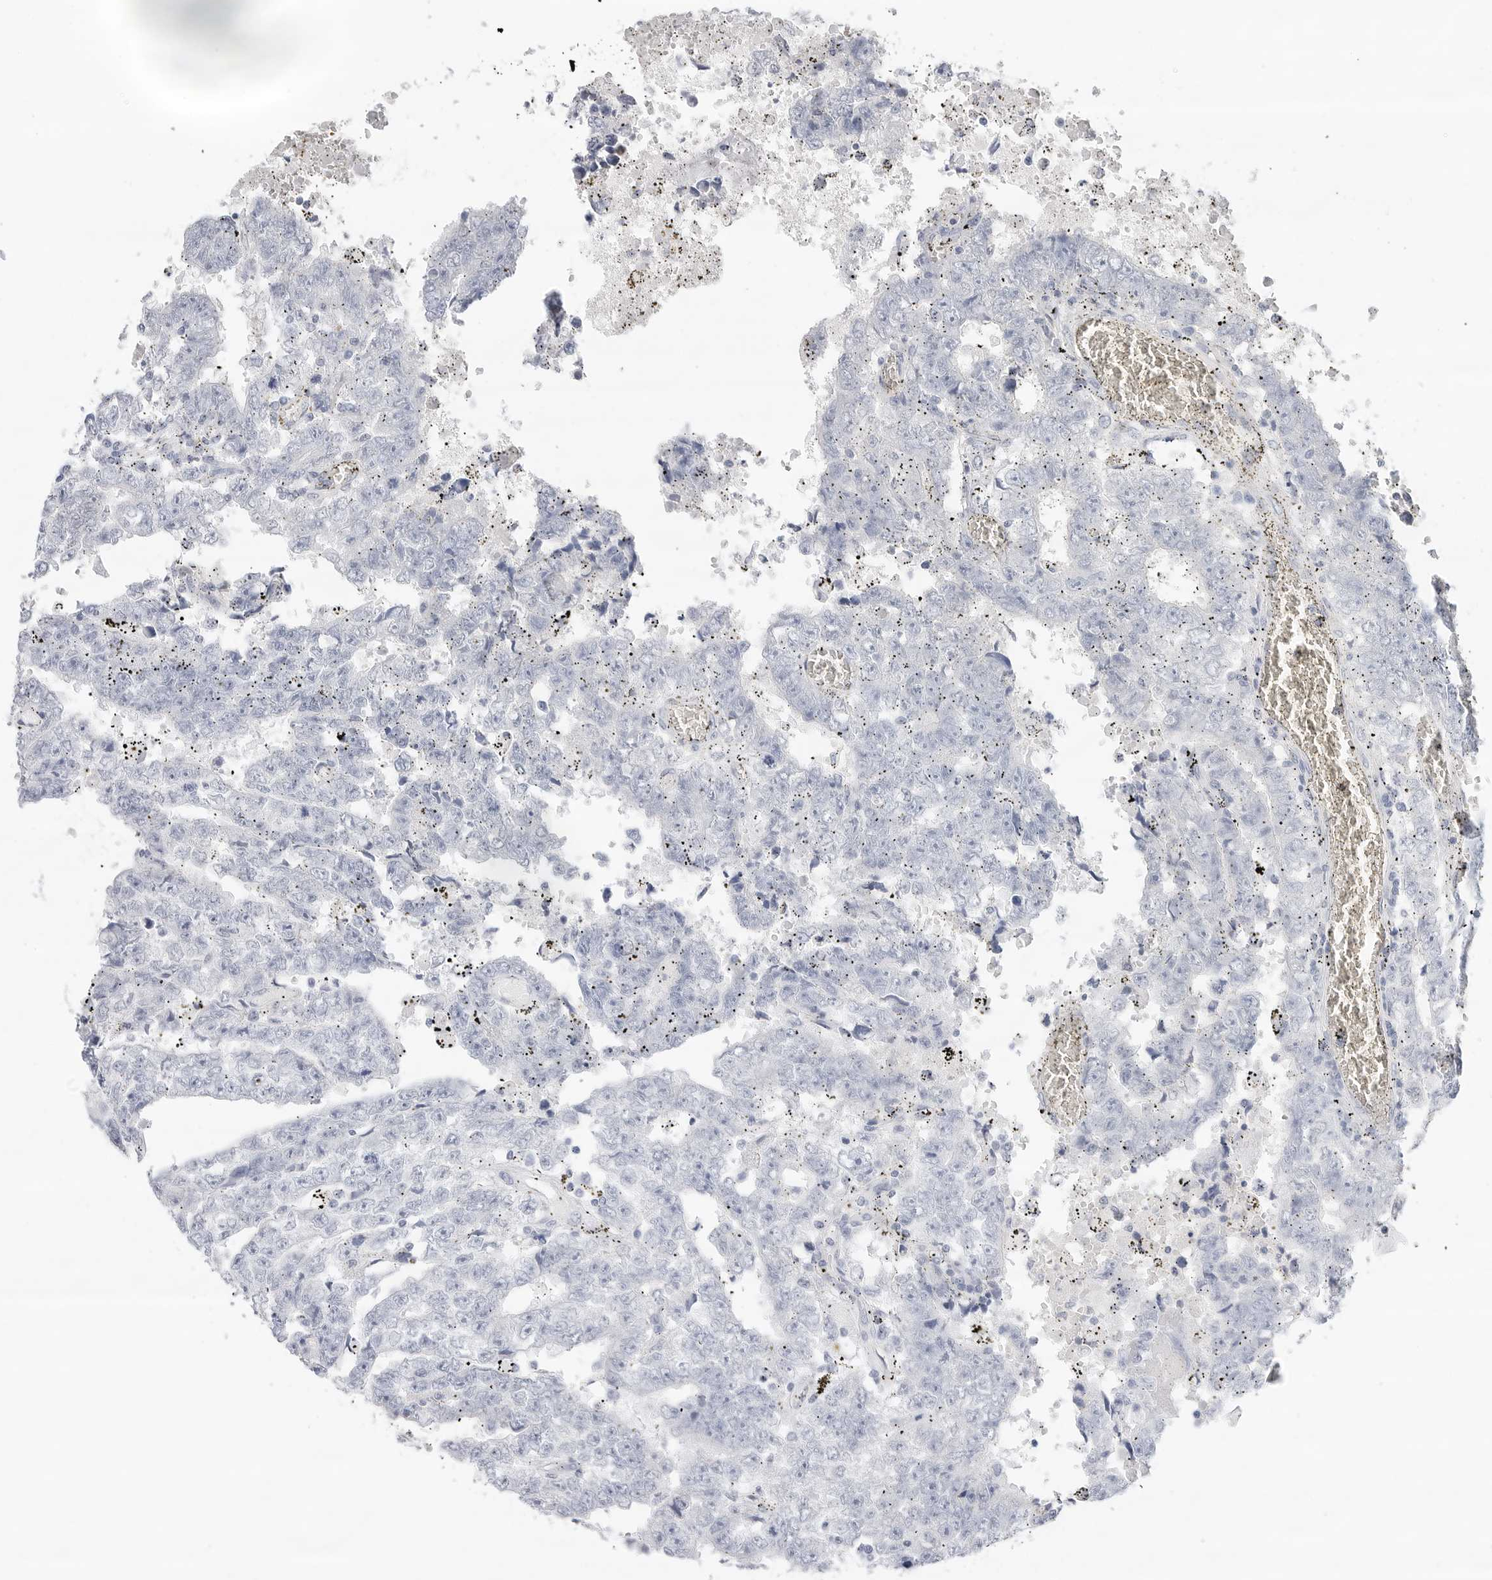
{"staining": {"intensity": "negative", "quantity": "none", "location": "none"}, "tissue": "testis cancer", "cell_type": "Tumor cells", "image_type": "cancer", "snomed": [{"axis": "morphology", "description": "Carcinoma, Embryonal, NOS"}, {"axis": "topography", "description": "Testis"}], "caption": "Immunohistochemistry of testis cancer shows no staining in tumor cells. (IHC, brightfield microscopy, high magnification).", "gene": "SLC19A1", "patient": {"sex": "male", "age": 25}}